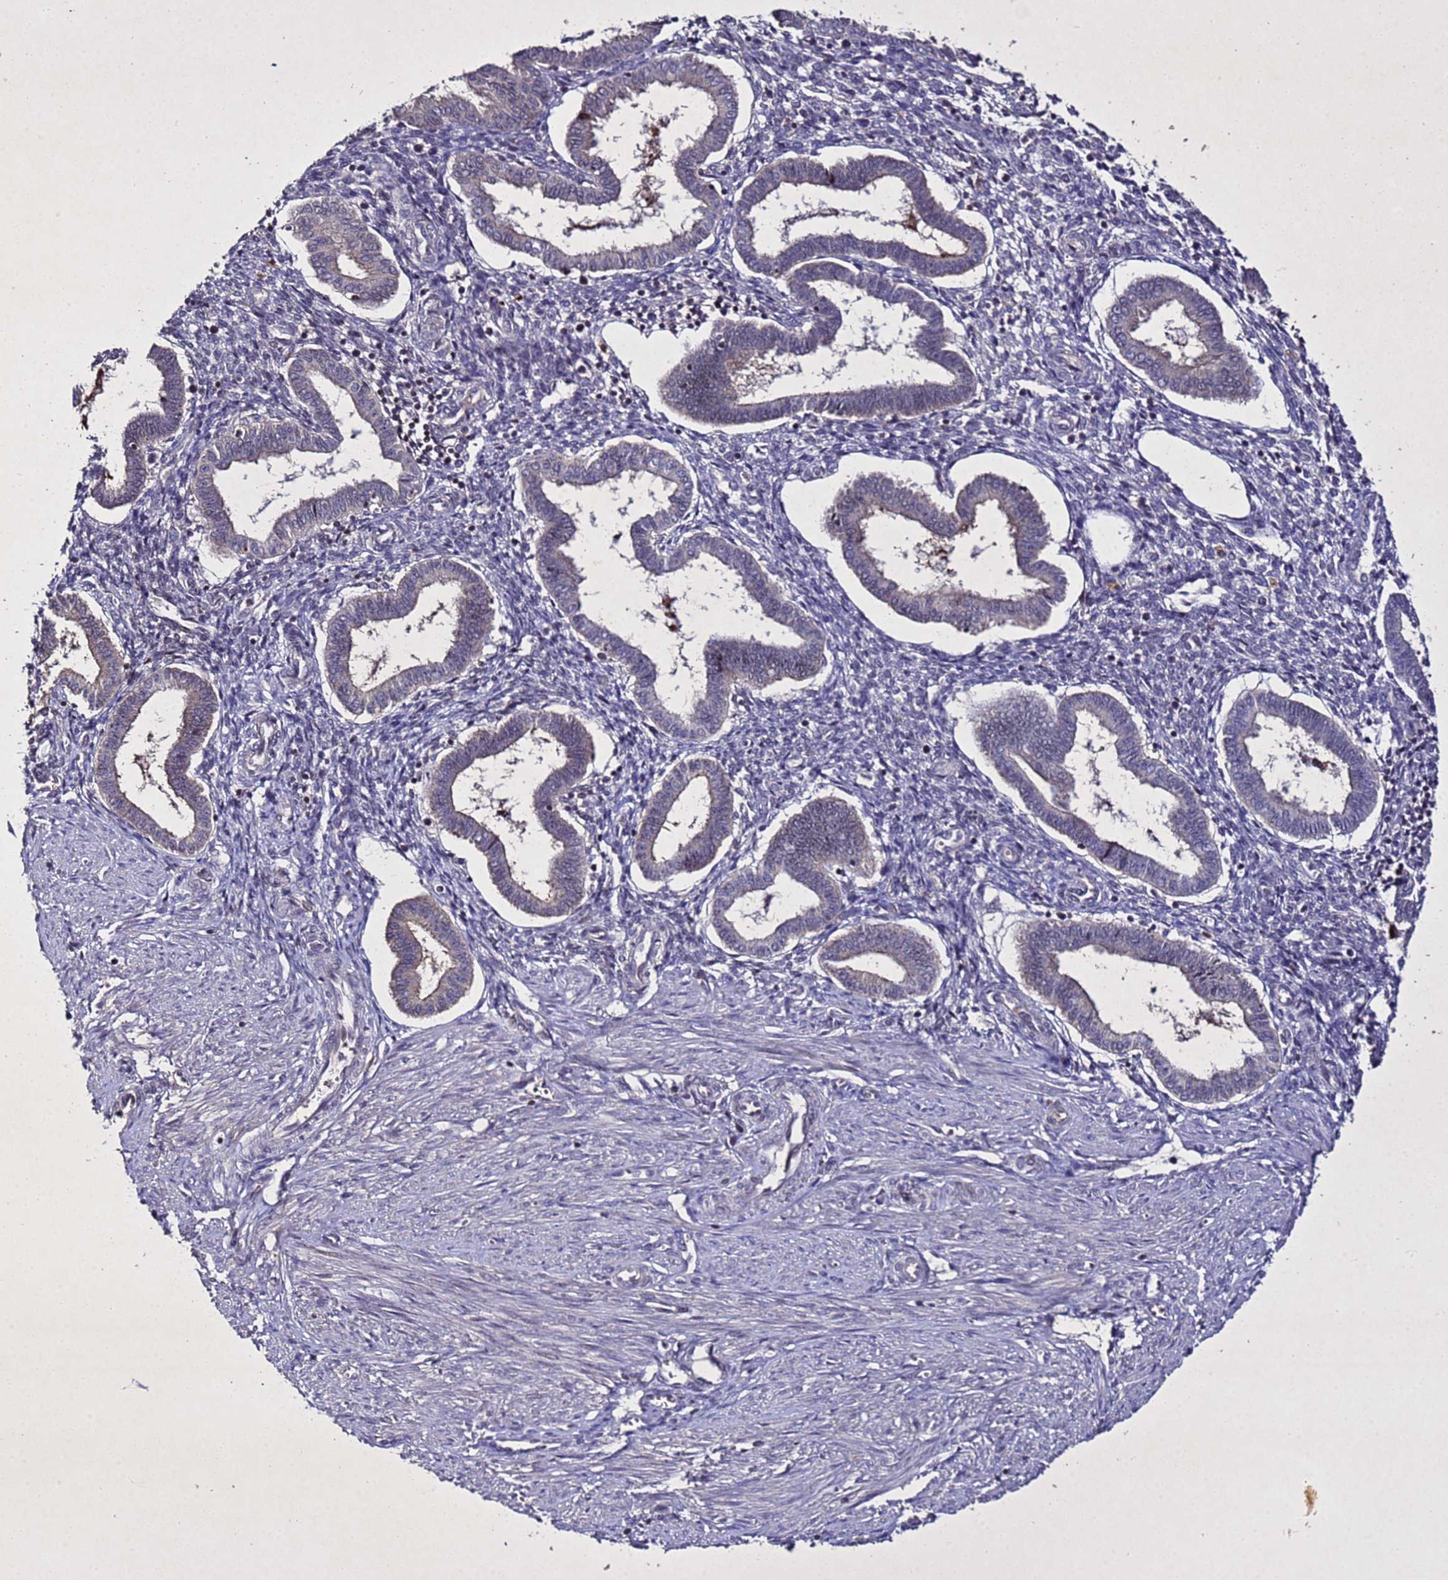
{"staining": {"intensity": "negative", "quantity": "none", "location": "none"}, "tissue": "endometrium", "cell_type": "Cells in endometrial stroma", "image_type": "normal", "snomed": [{"axis": "morphology", "description": "Normal tissue, NOS"}, {"axis": "topography", "description": "Endometrium"}], "caption": "Immunohistochemistry photomicrograph of unremarkable endometrium stained for a protein (brown), which shows no staining in cells in endometrial stroma.", "gene": "SV2B", "patient": {"sex": "female", "age": 24}}